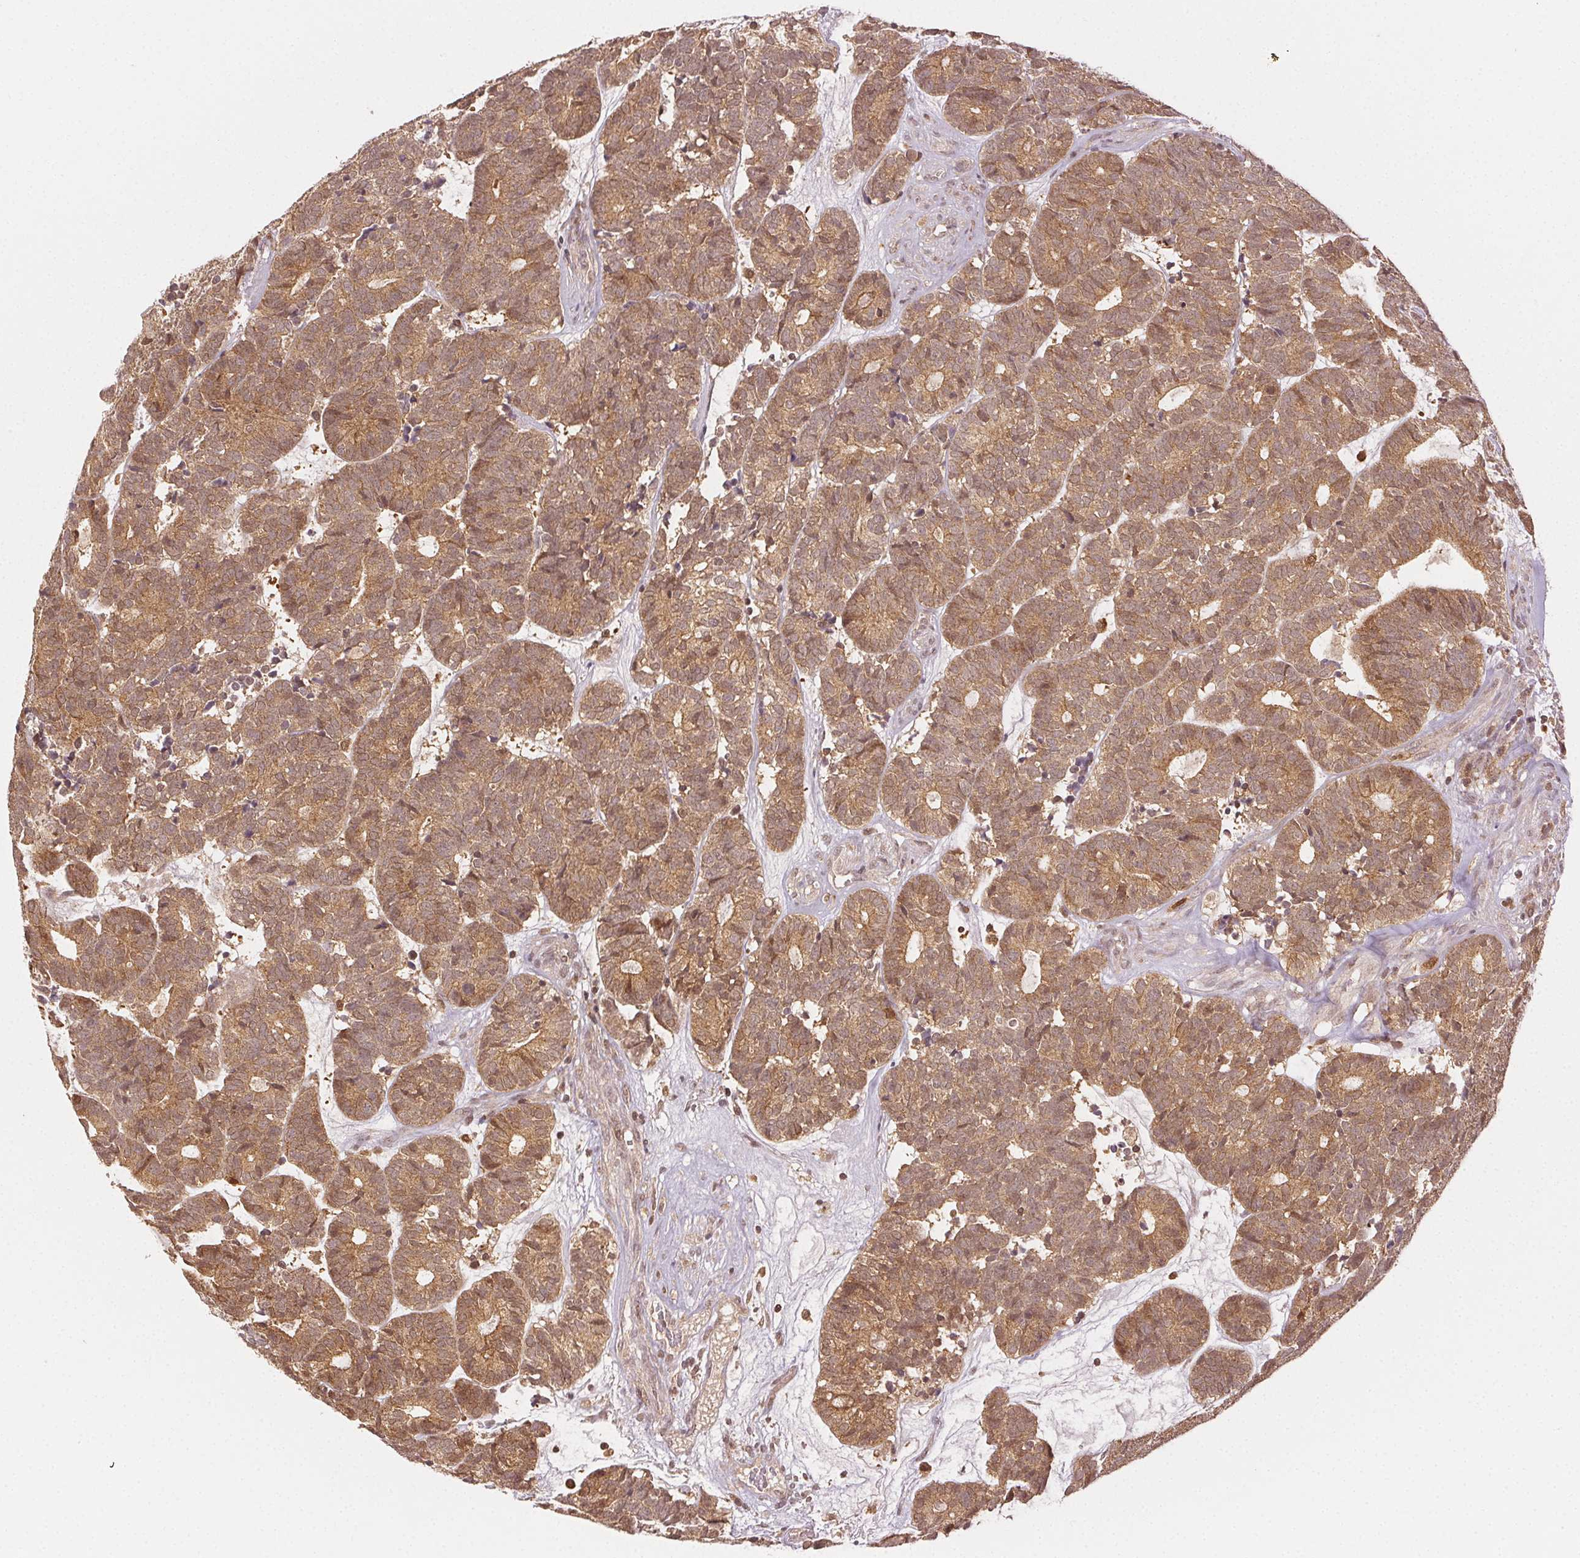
{"staining": {"intensity": "moderate", "quantity": ">75%", "location": "cytoplasmic/membranous,nuclear"}, "tissue": "head and neck cancer", "cell_type": "Tumor cells", "image_type": "cancer", "snomed": [{"axis": "morphology", "description": "Adenocarcinoma, NOS"}, {"axis": "topography", "description": "Head-Neck"}], "caption": "Immunohistochemical staining of human head and neck cancer (adenocarcinoma) demonstrates moderate cytoplasmic/membranous and nuclear protein positivity in about >75% of tumor cells.", "gene": "MAPK14", "patient": {"sex": "female", "age": 81}}